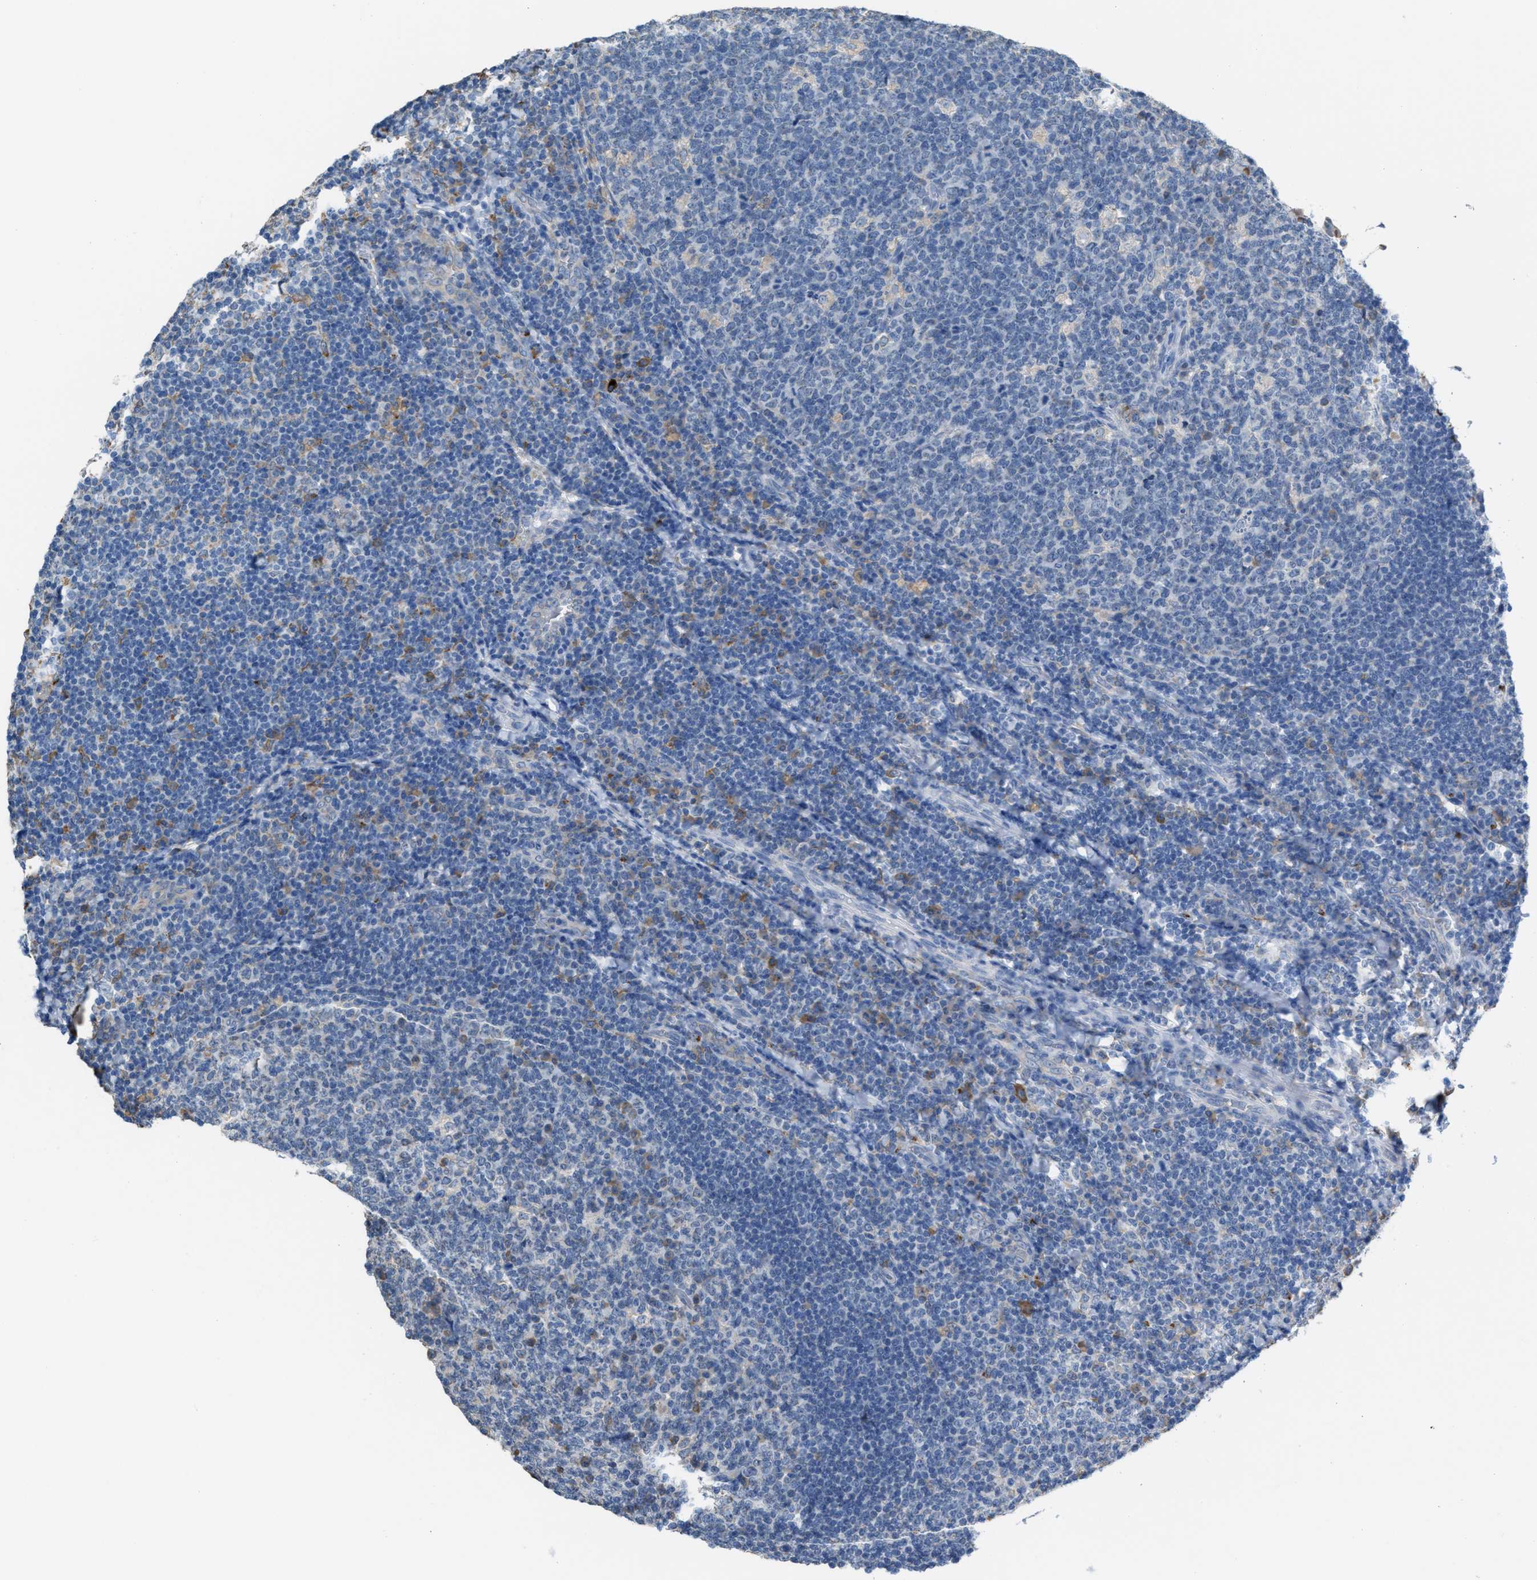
{"staining": {"intensity": "negative", "quantity": "none", "location": "none"}, "tissue": "tonsil", "cell_type": "Germinal center cells", "image_type": "normal", "snomed": [{"axis": "morphology", "description": "Normal tissue, NOS"}, {"axis": "topography", "description": "Tonsil"}], "caption": "IHC photomicrograph of benign tonsil: tonsil stained with DAB demonstrates no significant protein positivity in germinal center cells. The staining was performed using DAB to visualize the protein expression in brown, while the nuclei were stained in blue with hematoxylin (Magnification: 20x).", "gene": "CA3", "patient": {"sex": "male", "age": 17}}